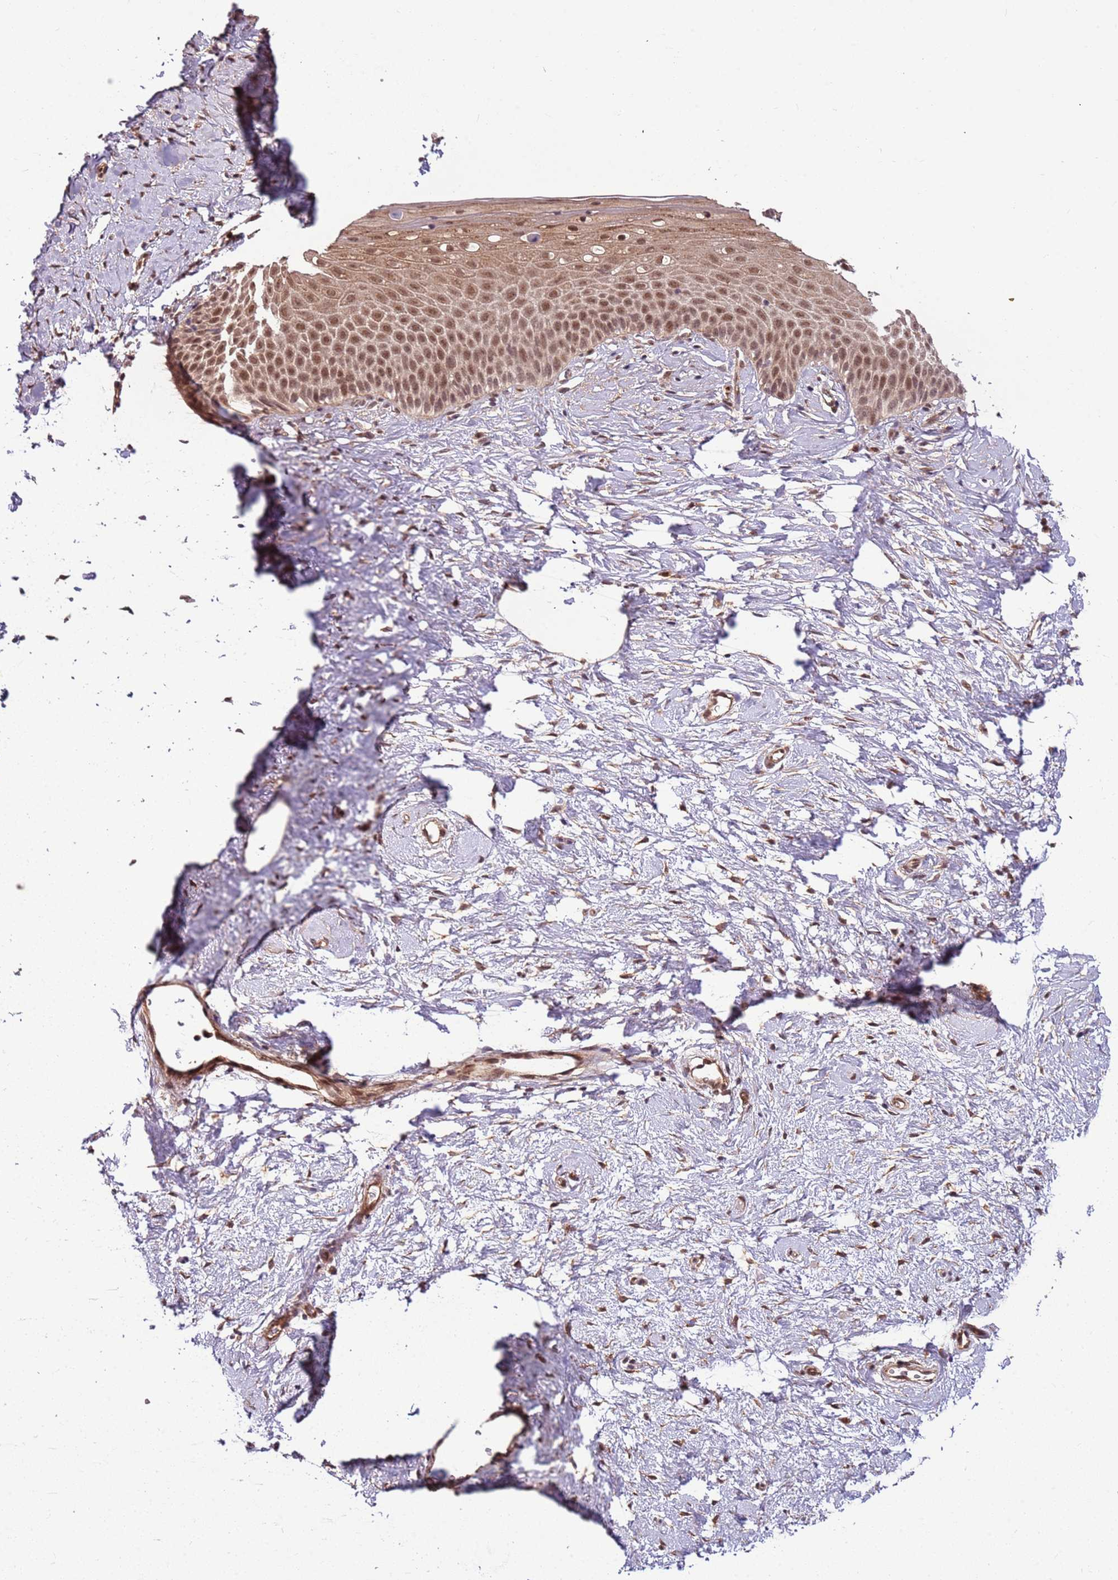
{"staining": {"intensity": "moderate", "quantity": ">75%", "location": "cytoplasmic/membranous,nuclear"}, "tissue": "cervix", "cell_type": "Glandular cells", "image_type": "normal", "snomed": [{"axis": "morphology", "description": "Normal tissue, NOS"}, {"axis": "topography", "description": "Cervix"}], "caption": "Cervix stained for a protein (brown) reveals moderate cytoplasmic/membranous,nuclear positive expression in about >75% of glandular cells.", "gene": "POLR3H", "patient": {"sex": "female", "age": 57}}